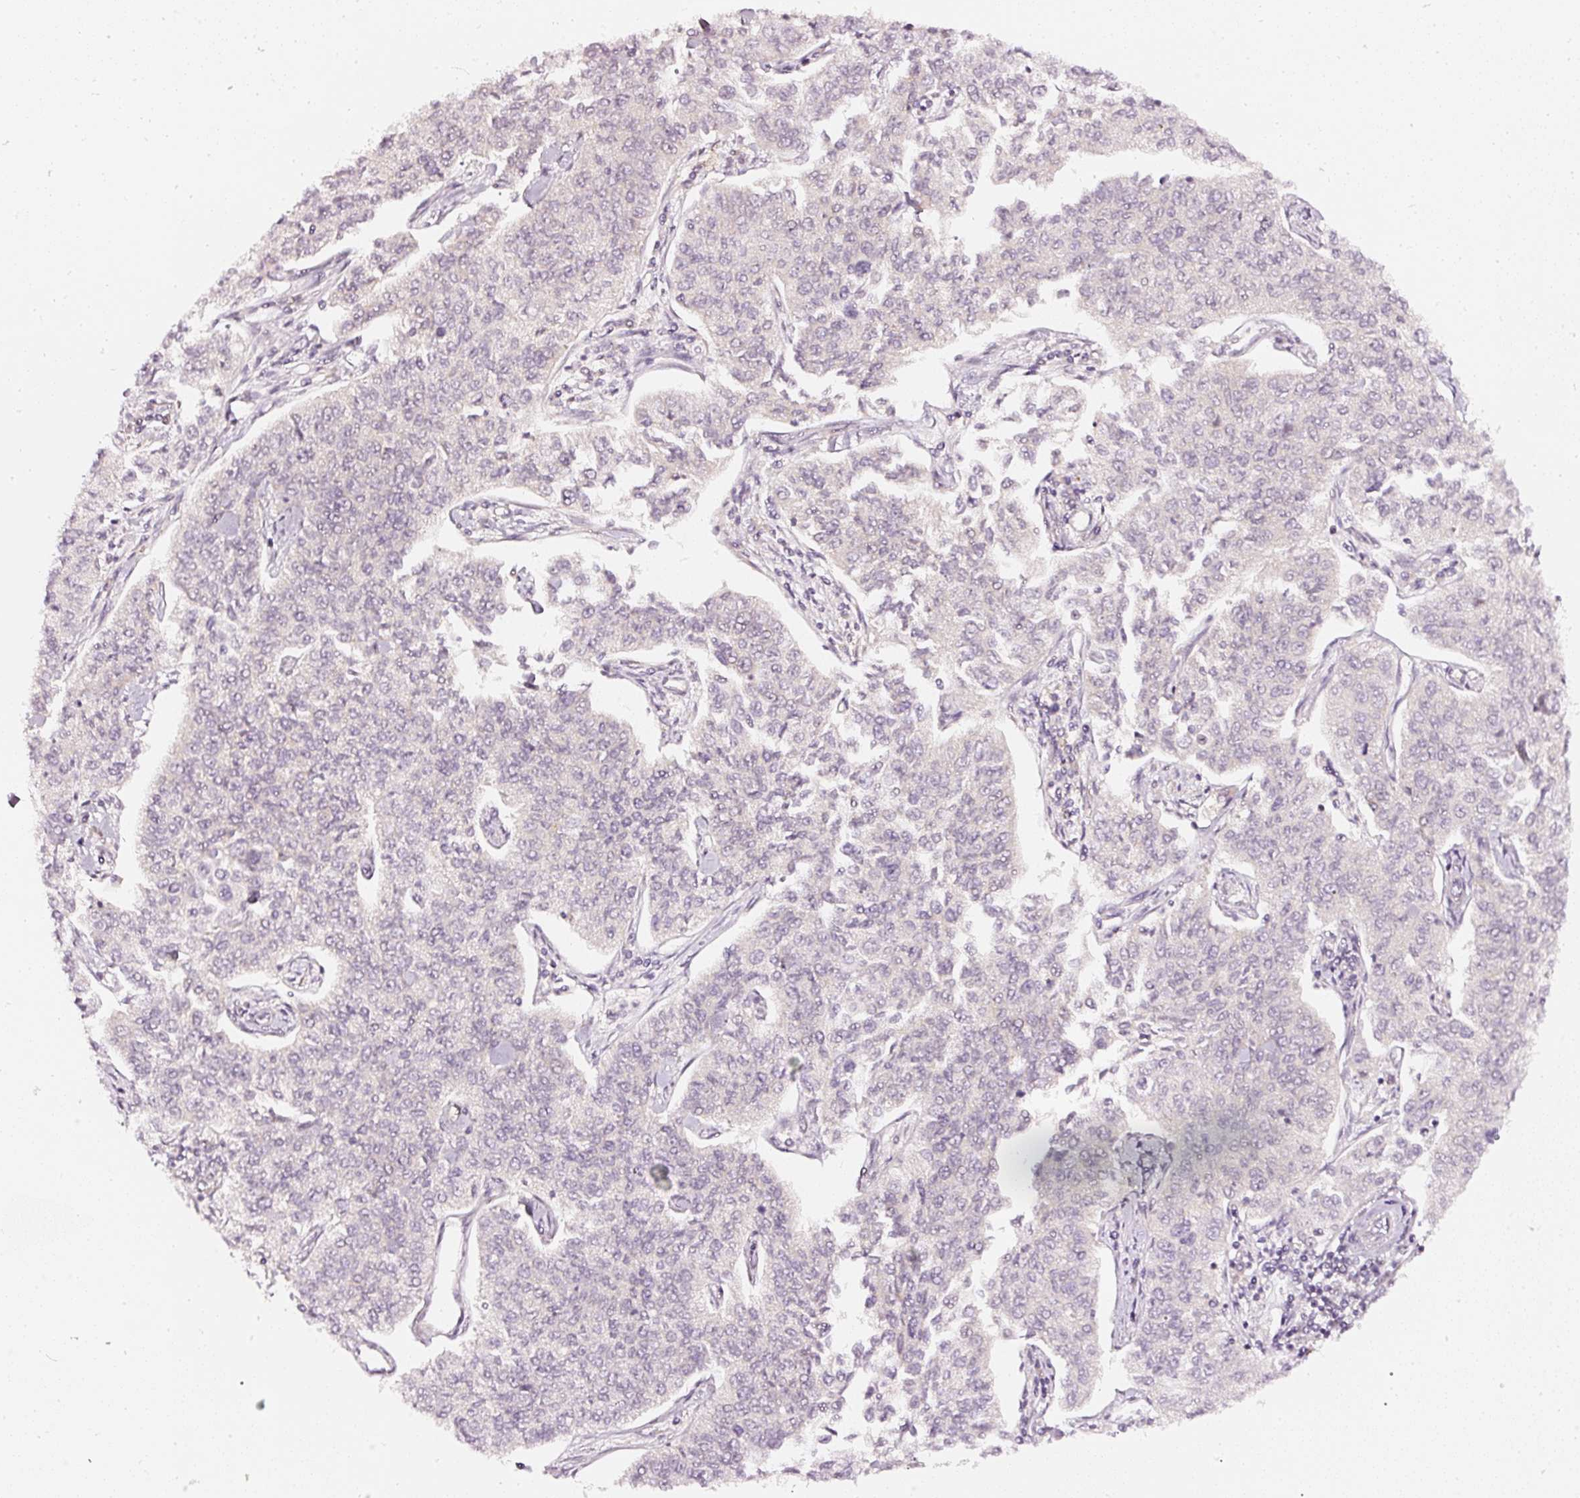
{"staining": {"intensity": "negative", "quantity": "none", "location": "none"}, "tissue": "cervical cancer", "cell_type": "Tumor cells", "image_type": "cancer", "snomed": [{"axis": "morphology", "description": "Squamous cell carcinoma, NOS"}, {"axis": "topography", "description": "Cervix"}], "caption": "This is a micrograph of IHC staining of cervical cancer (squamous cell carcinoma), which shows no staining in tumor cells.", "gene": "ASMTL", "patient": {"sex": "female", "age": 35}}